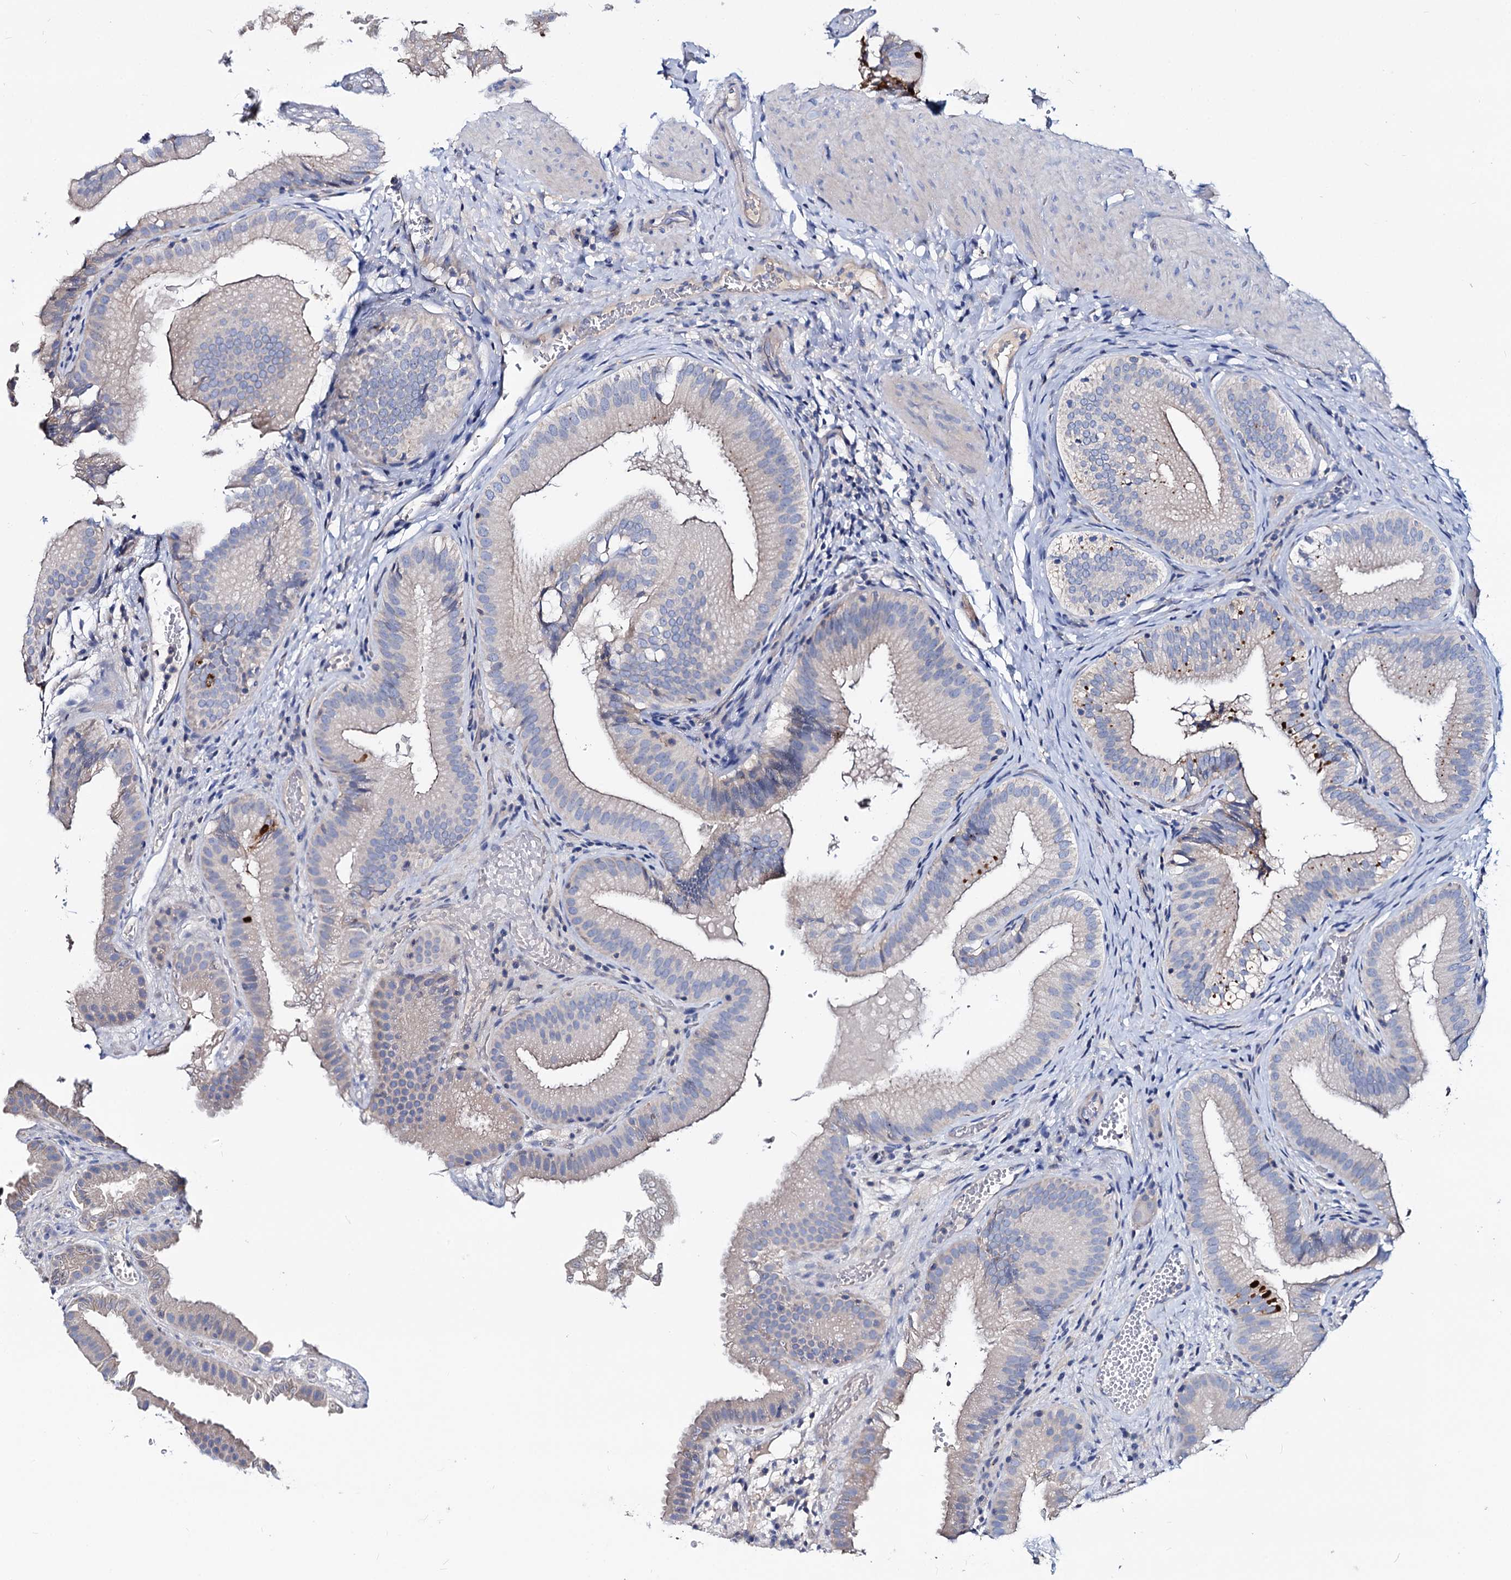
{"staining": {"intensity": "weak", "quantity": "<25%", "location": "cytoplasmic/membranous"}, "tissue": "gallbladder", "cell_type": "Glandular cells", "image_type": "normal", "snomed": [{"axis": "morphology", "description": "Normal tissue, NOS"}, {"axis": "topography", "description": "Gallbladder"}], "caption": "The photomicrograph displays no significant positivity in glandular cells of gallbladder. (DAB IHC, high magnification).", "gene": "DYDC2", "patient": {"sex": "female", "age": 30}}